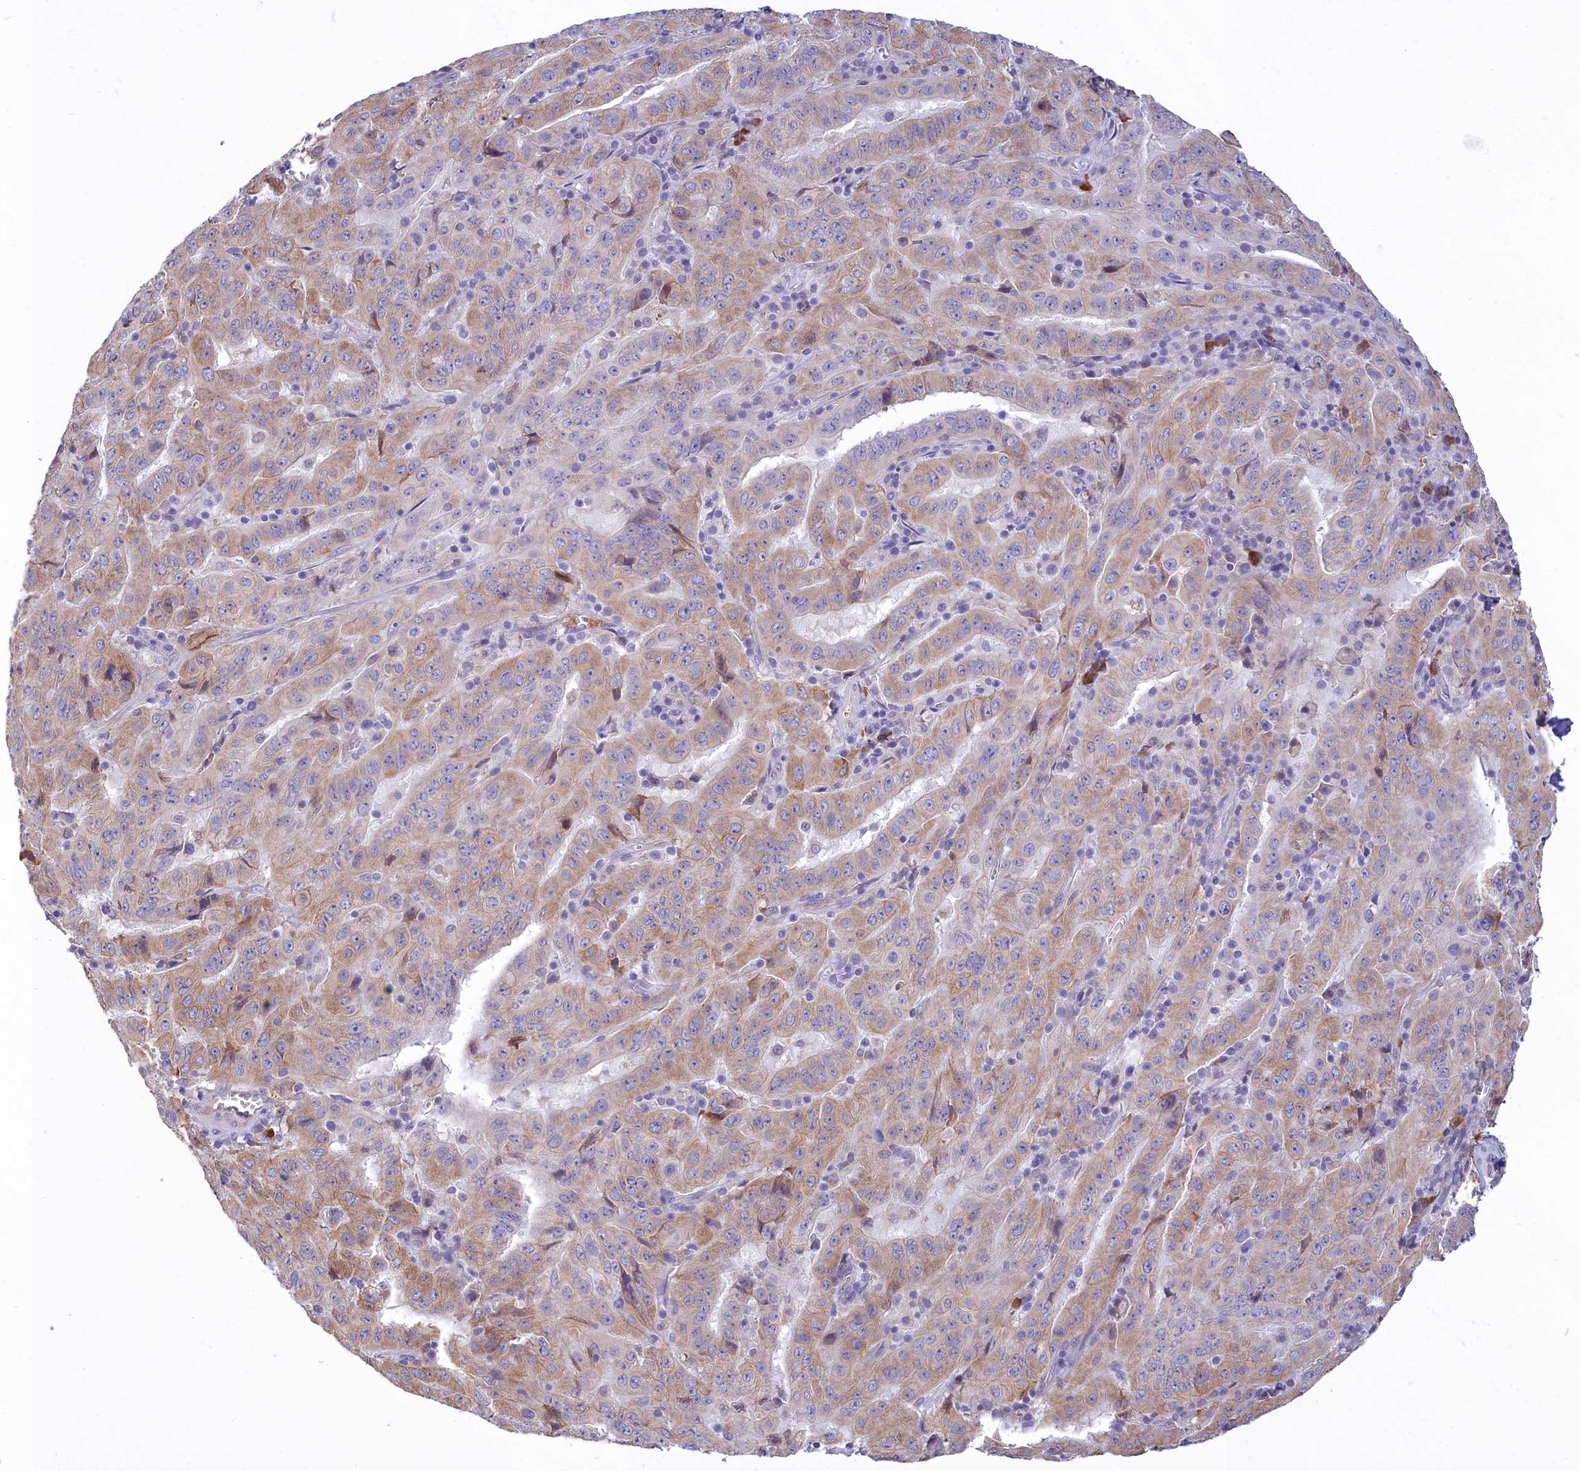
{"staining": {"intensity": "moderate", "quantity": ">75%", "location": "cytoplasmic/membranous"}, "tissue": "pancreatic cancer", "cell_type": "Tumor cells", "image_type": "cancer", "snomed": [{"axis": "morphology", "description": "Adenocarcinoma, NOS"}, {"axis": "topography", "description": "Pancreas"}], "caption": "High-magnification brightfield microscopy of pancreatic adenocarcinoma stained with DAB (brown) and counterstained with hematoxylin (blue). tumor cells exhibit moderate cytoplasmic/membranous positivity is seen in approximately>75% of cells.", "gene": "HM13", "patient": {"sex": "male", "age": 63}}